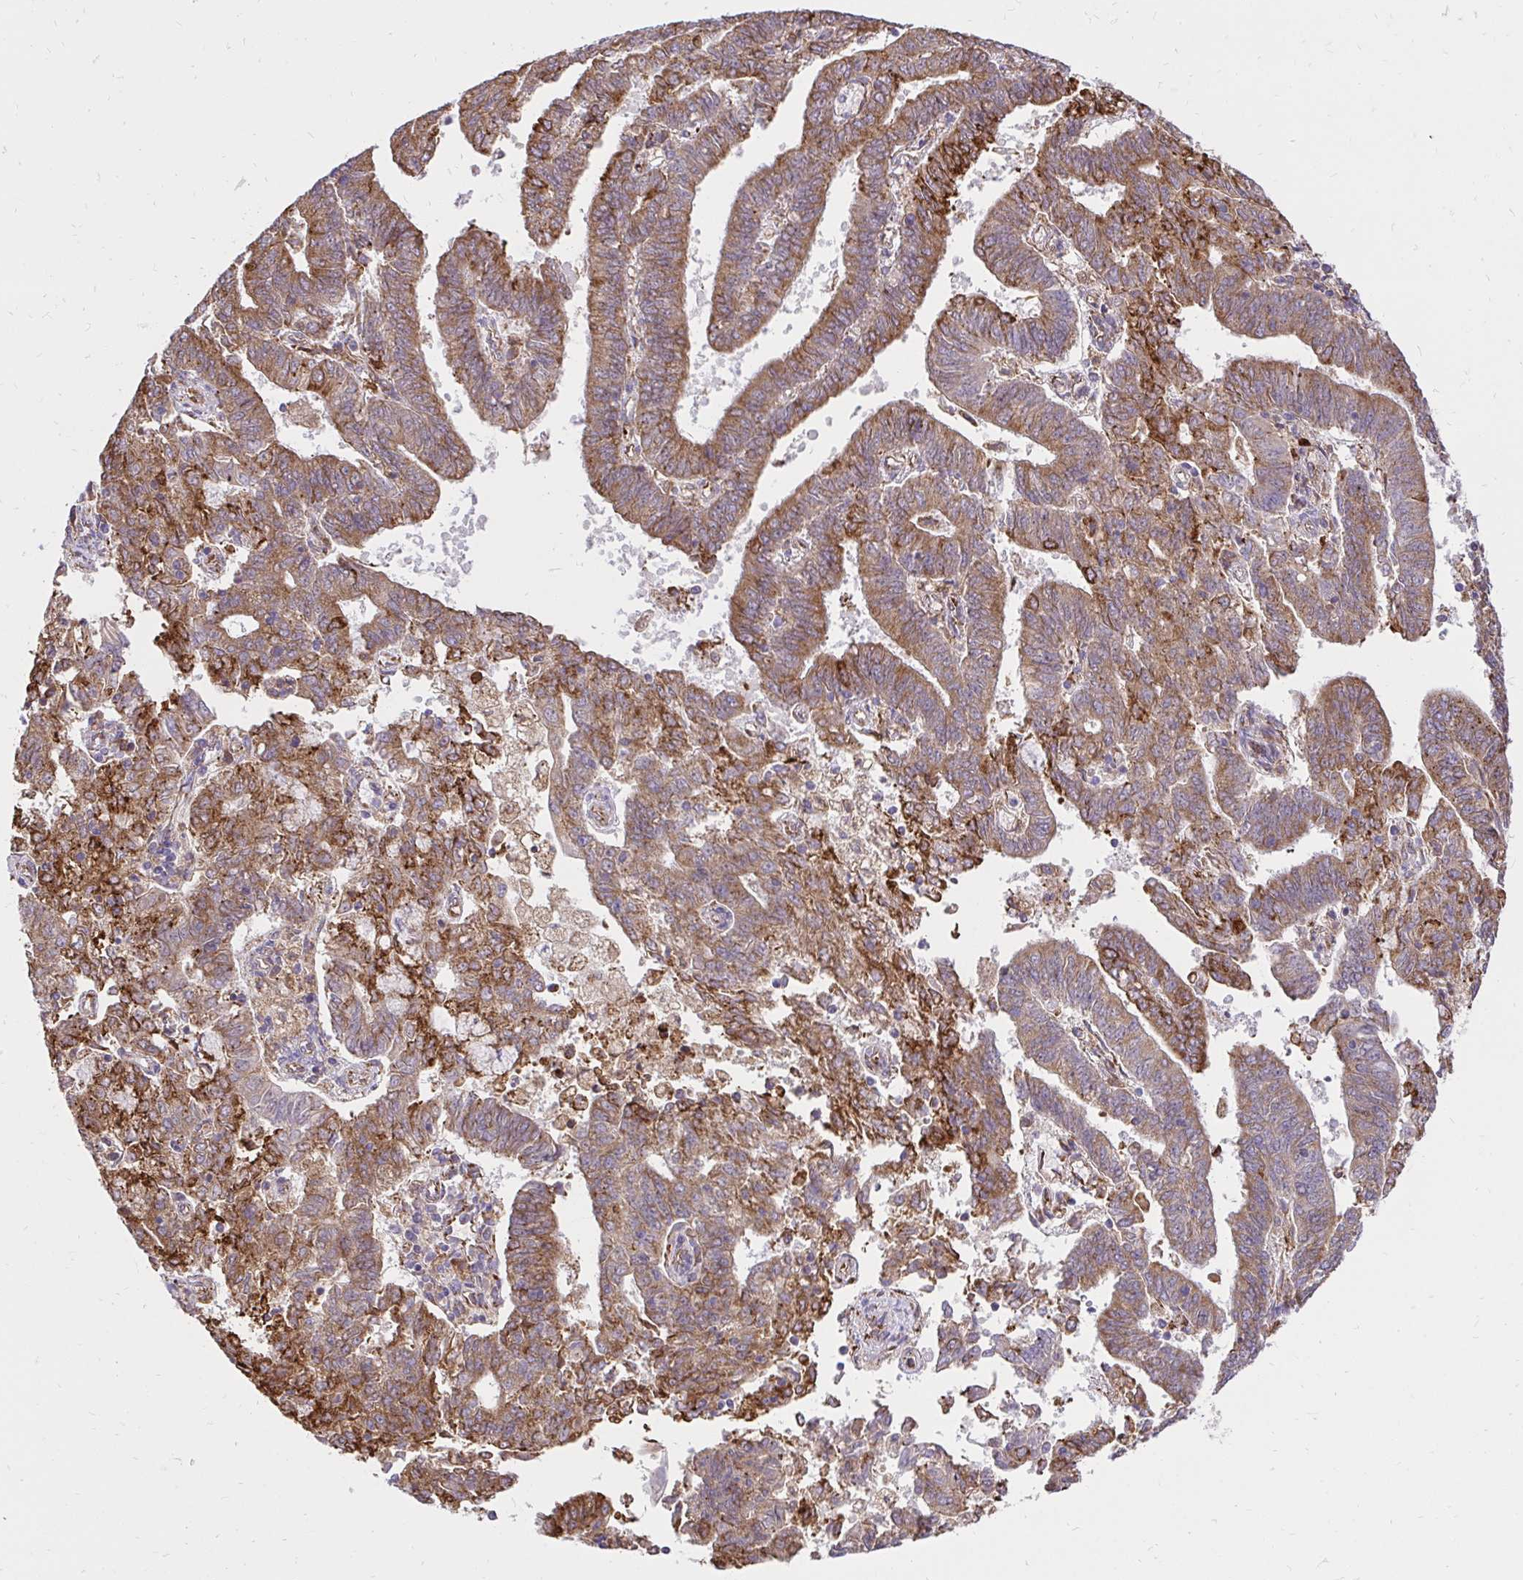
{"staining": {"intensity": "strong", "quantity": ">75%", "location": "cytoplasmic/membranous"}, "tissue": "endometrial cancer", "cell_type": "Tumor cells", "image_type": "cancer", "snomed": [{"axis": "morphology", "description": "Adenocarcinoma, NOS"}, {"axis": "topography", "description": "Endometrium"}], "caption": "DAB (3,3'-diaminobenzidine) immunohistochemical staining of endometrial cancer exhibits strong cytoplasmic/membranous protein positivity in about >75% of tumor cells. (DAB = brown stain, brightfield microscopy at high magnification).", "gene": "NAALAD2", "patient": {"sex": "female", "age": 82}}